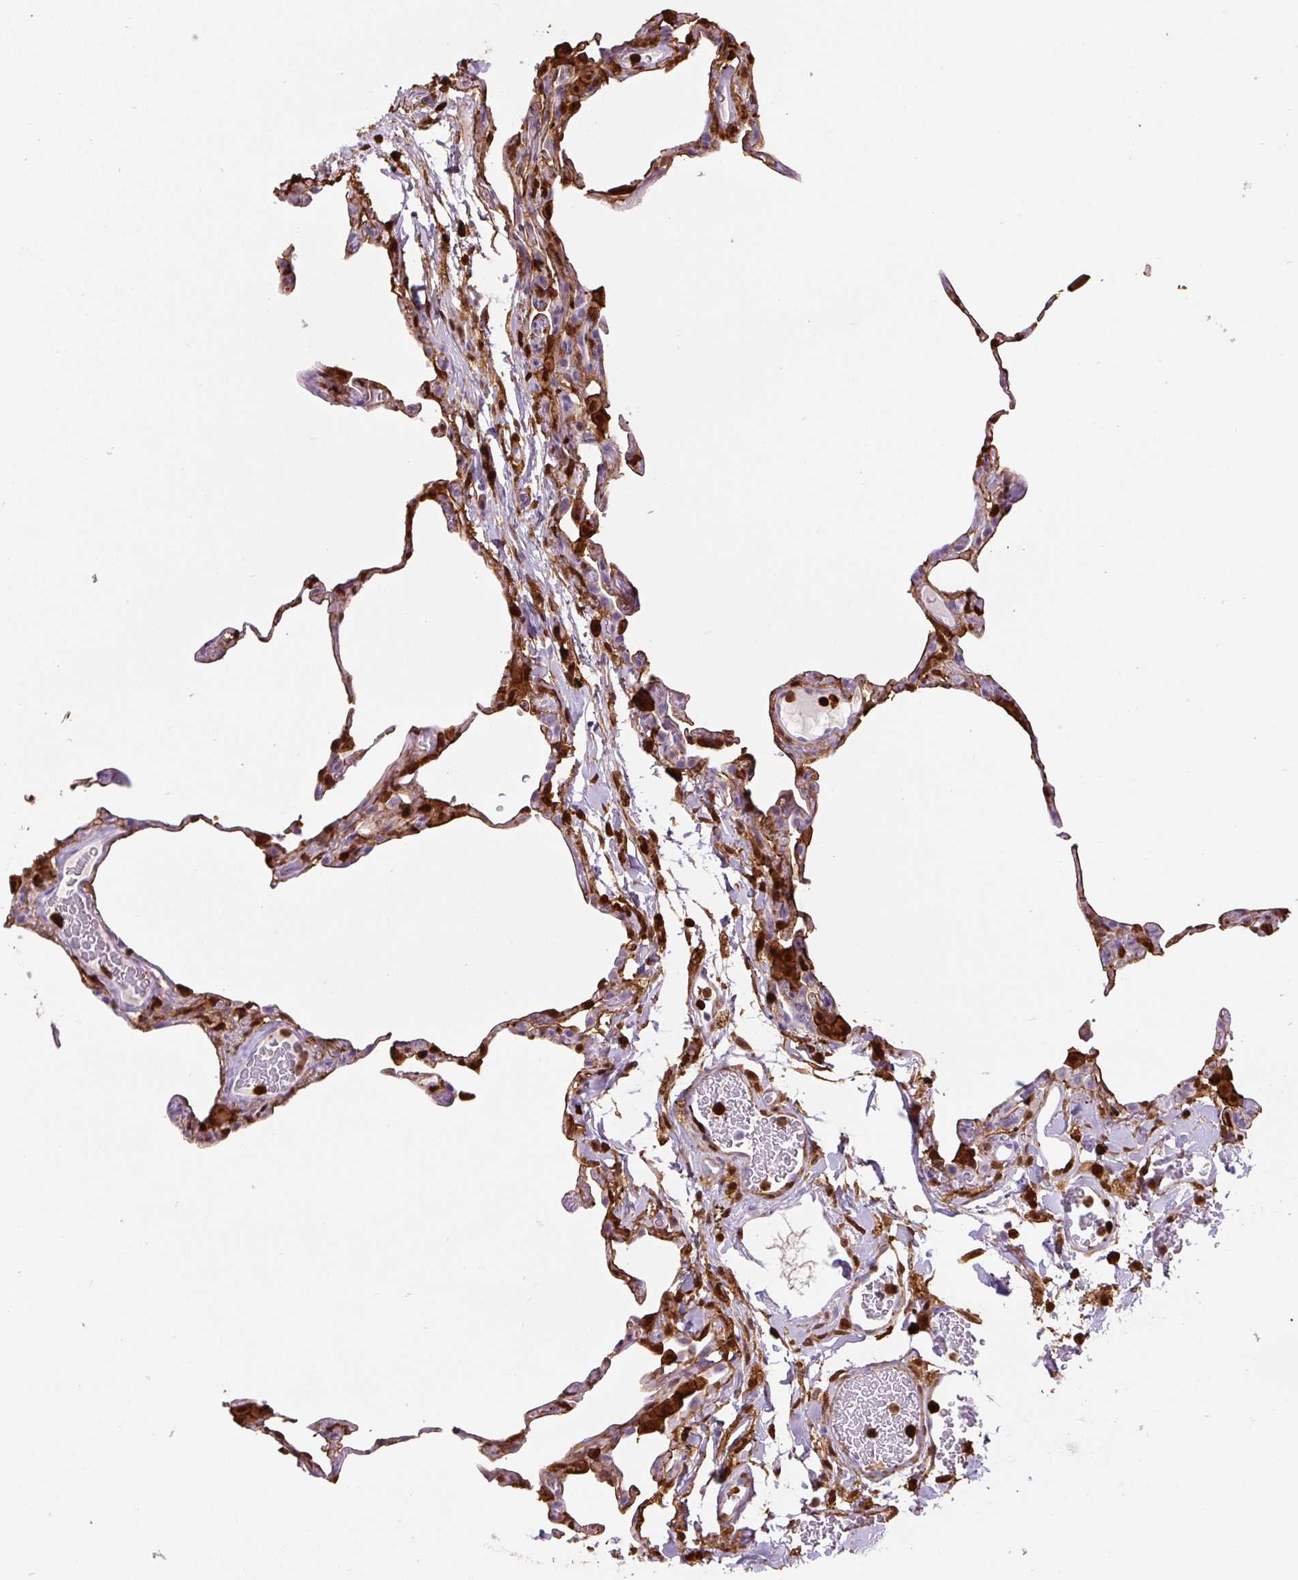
{"staining": {"intensity": "strong", "quantity": "25%-75%", "location": "cytoplasmic/membranous"}, "tissue": "lung", "cell_type": "Alveolar cells", "image_type": "normal", "snomed": [{"axis": "morphology", "description": "Normal tissue, NOS"}, {"axis": "topography", "description": "Lung"}], "caption": "High-power microscopy captured an immunohistochemistry (IHC) micrograph of unremarkable lung, revealing strong cytoplasmic/membranous staining in approximately 25%-75% of alveolar cells. (IHC, brightfield microscopy, high magnification).", "gene": "S100A4", "patient": {"sex": "female", "age": 57}}